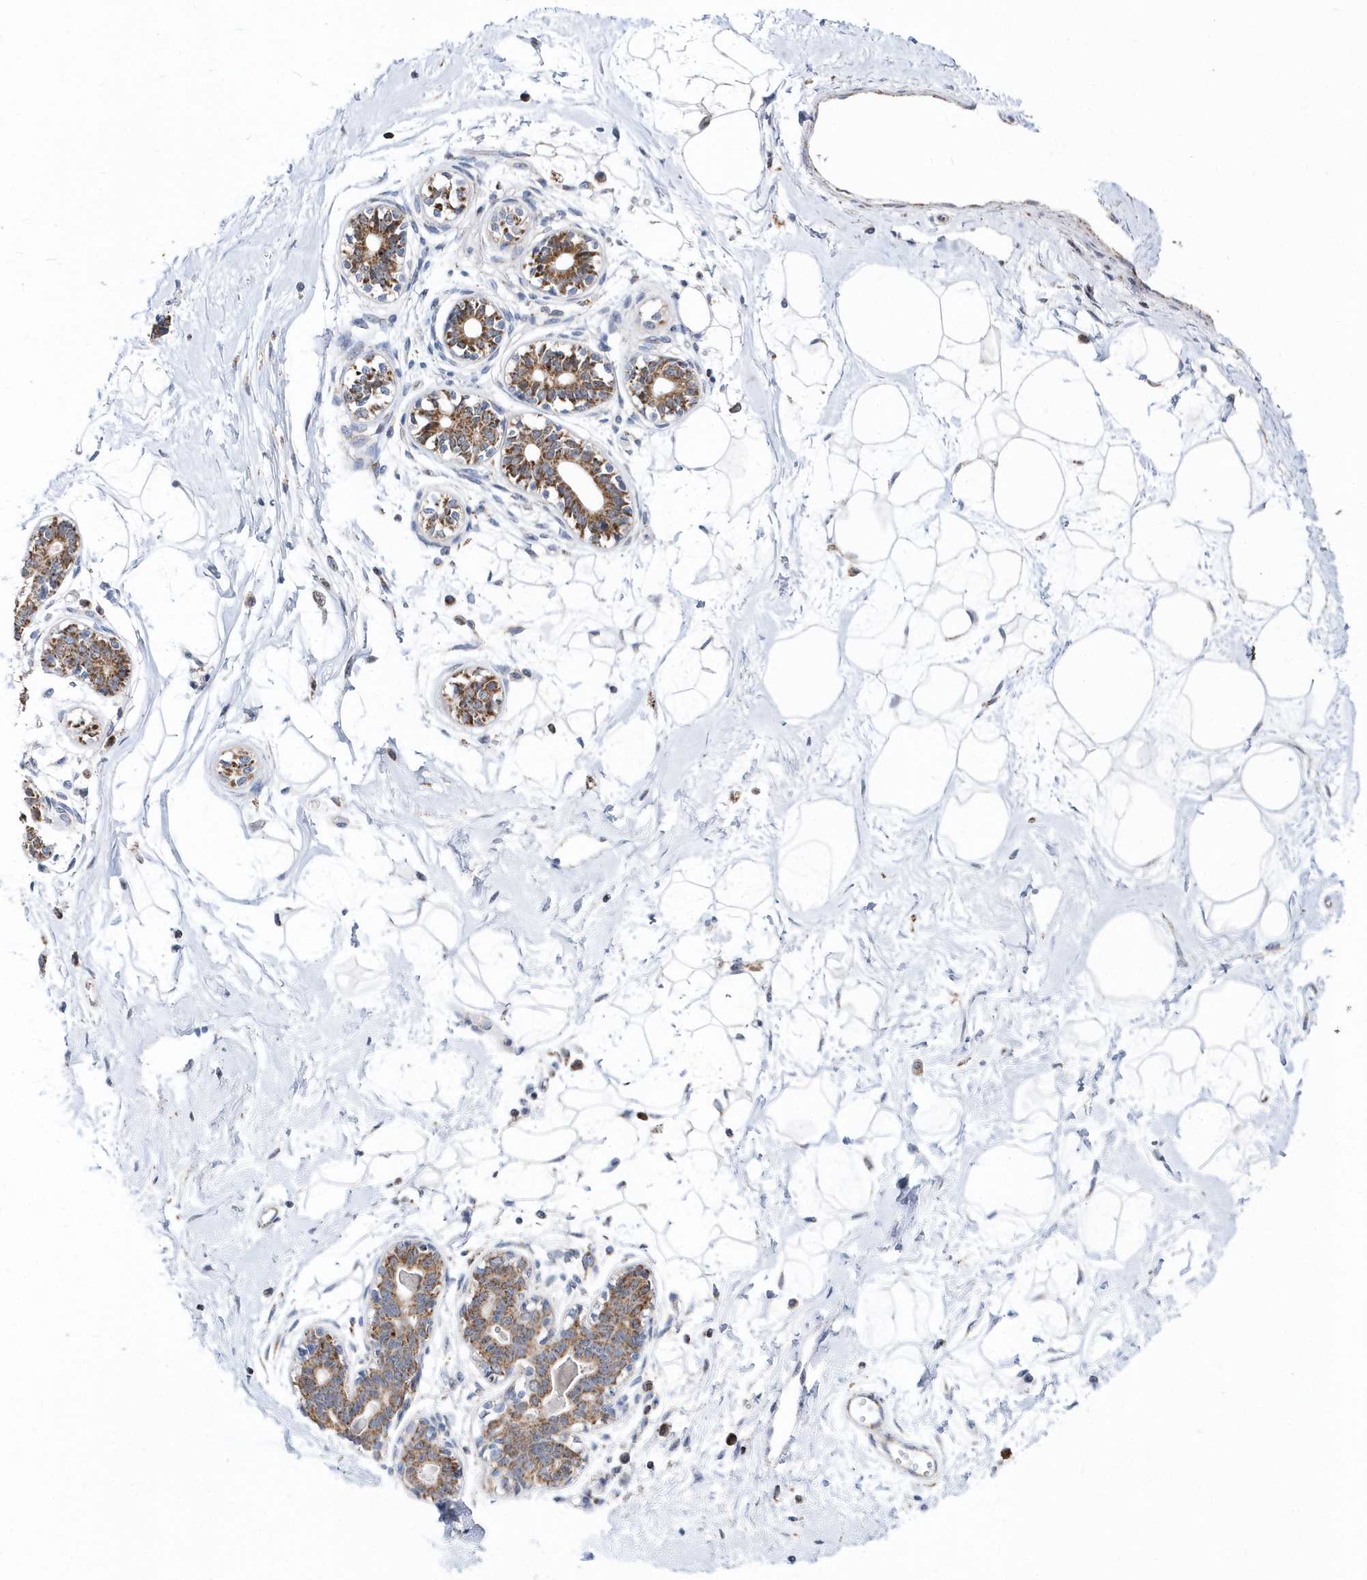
{"staining": {"intensity": "weak", "quantity": ">75%", "location": "cytoplasmic/membranous"}, "tissue": "breast", "cell_type": "Adipocytes", "image_type": "normal", "snomed": [{"axis": "morphology", "description": "Normal tissue, NOS"}, {"axis": "topography", "description": "Breast"}], "caption": "High-magnification brightfield microscopy of unremarkable breast stained with DAB (brown) and counterstained with hematoxylin (blue). adipocytes exhibit weak cytoplasmic/membranous expression is appreciated in approximately>75% of cells. (Stains: DAB in brown, nuclei in blue, Microscopy: brightfield microscopy at high magnification).", "gene": "SPATA5", "patient": {"sex": "female", "age": 45}}